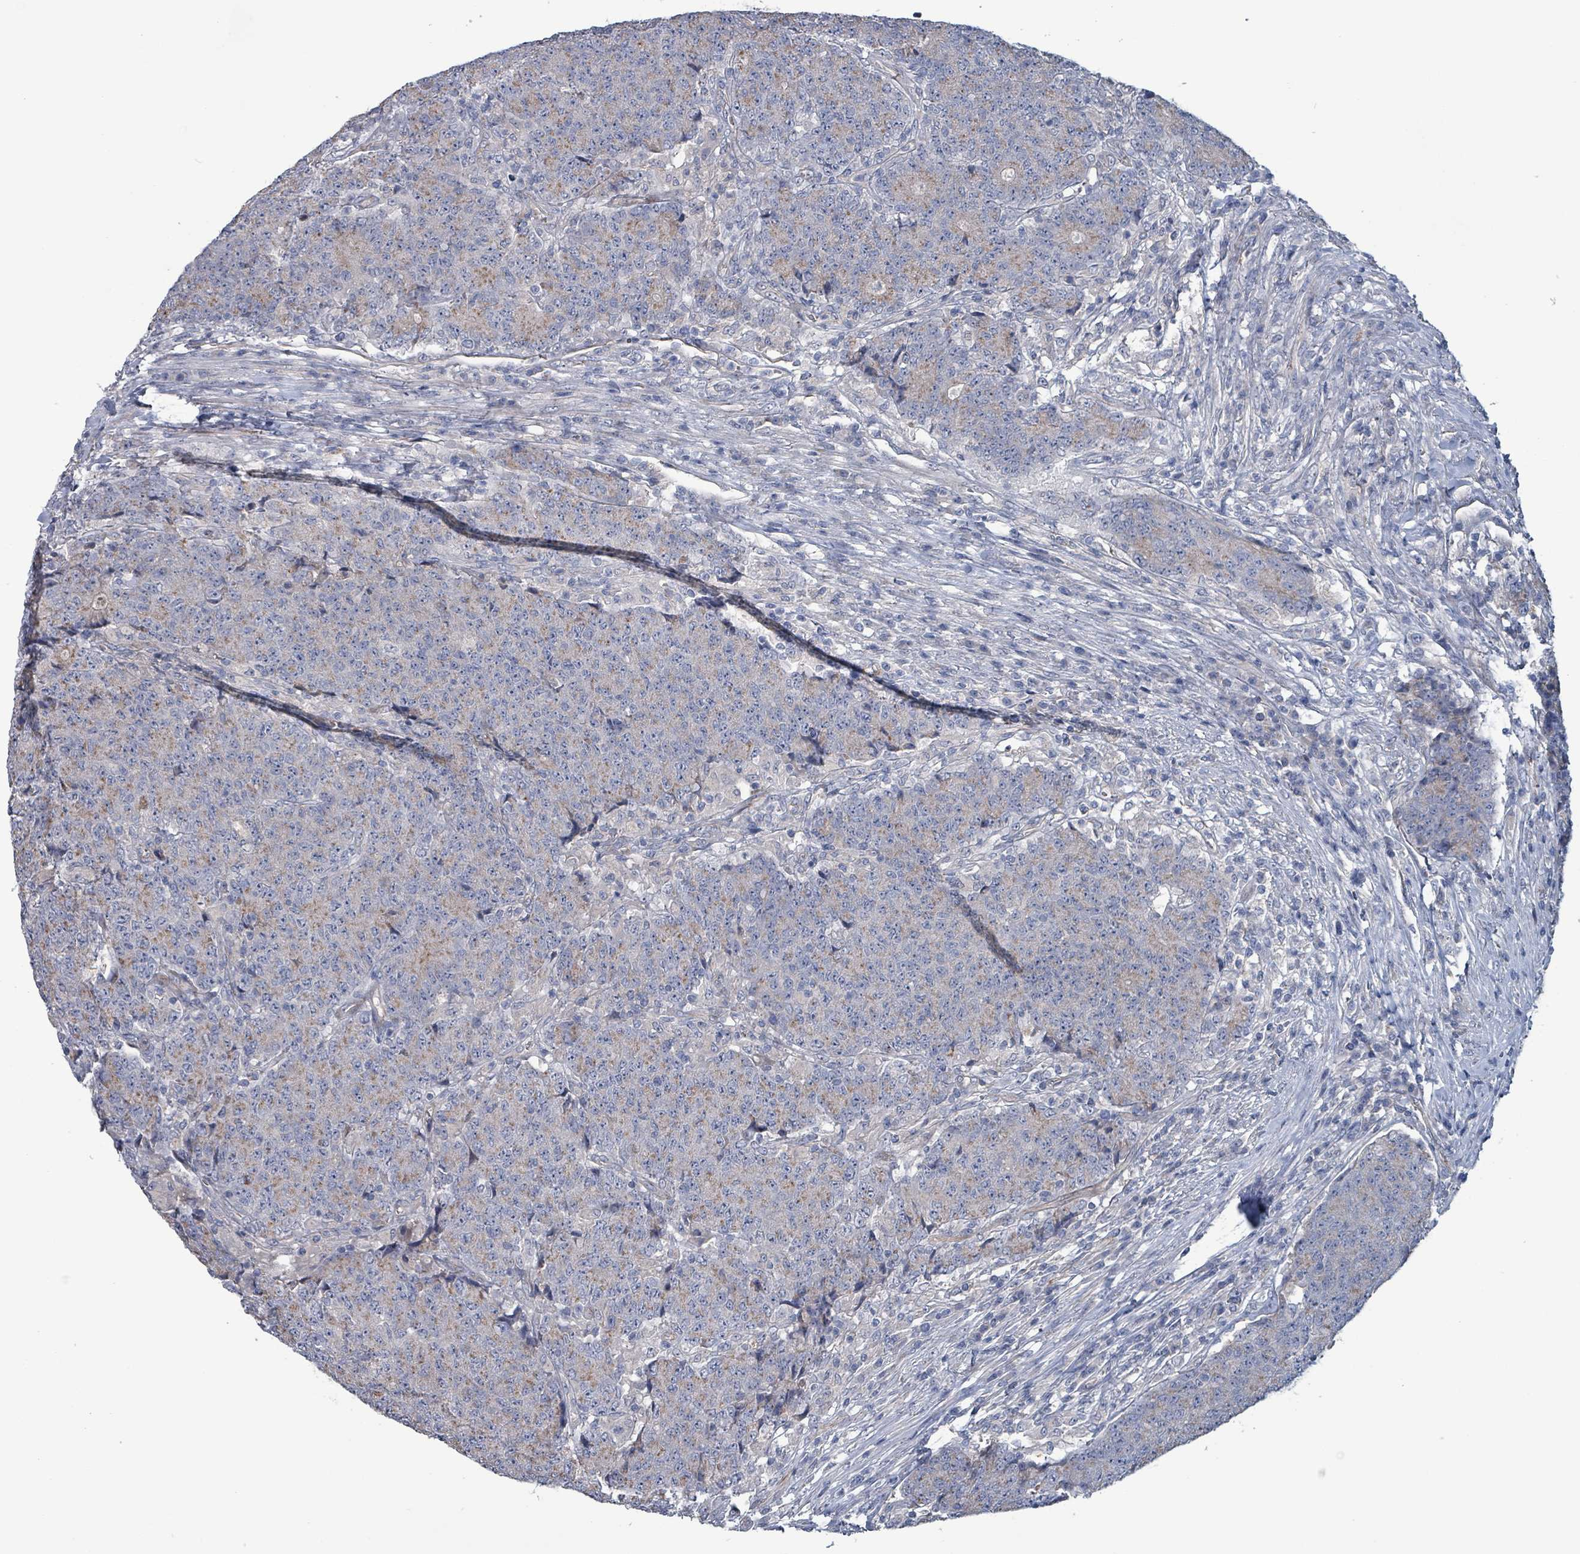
{"staining": {"intensity": "weak", "quantity": "25%-75%", "location": "cytoplasmic/membranous"}, "tissue": "colorectal cancer", "cell_type": "Tumor cells", "image_type": "cancer", "snomed": [{"axis": "morphology", "description": "Adenocarcinoma, NOS"}, {"axis": "topography", "description": "Colon"}], "caption": "Adenocarcinoma (colorectal) stained for a protein (brown) demonstrates weak cytoplasmic/membranous positive expression in approximately 25%-75% of tumor cells.", "gene": "TAAR5", "patient": {"sex": "female", "age": 75}}